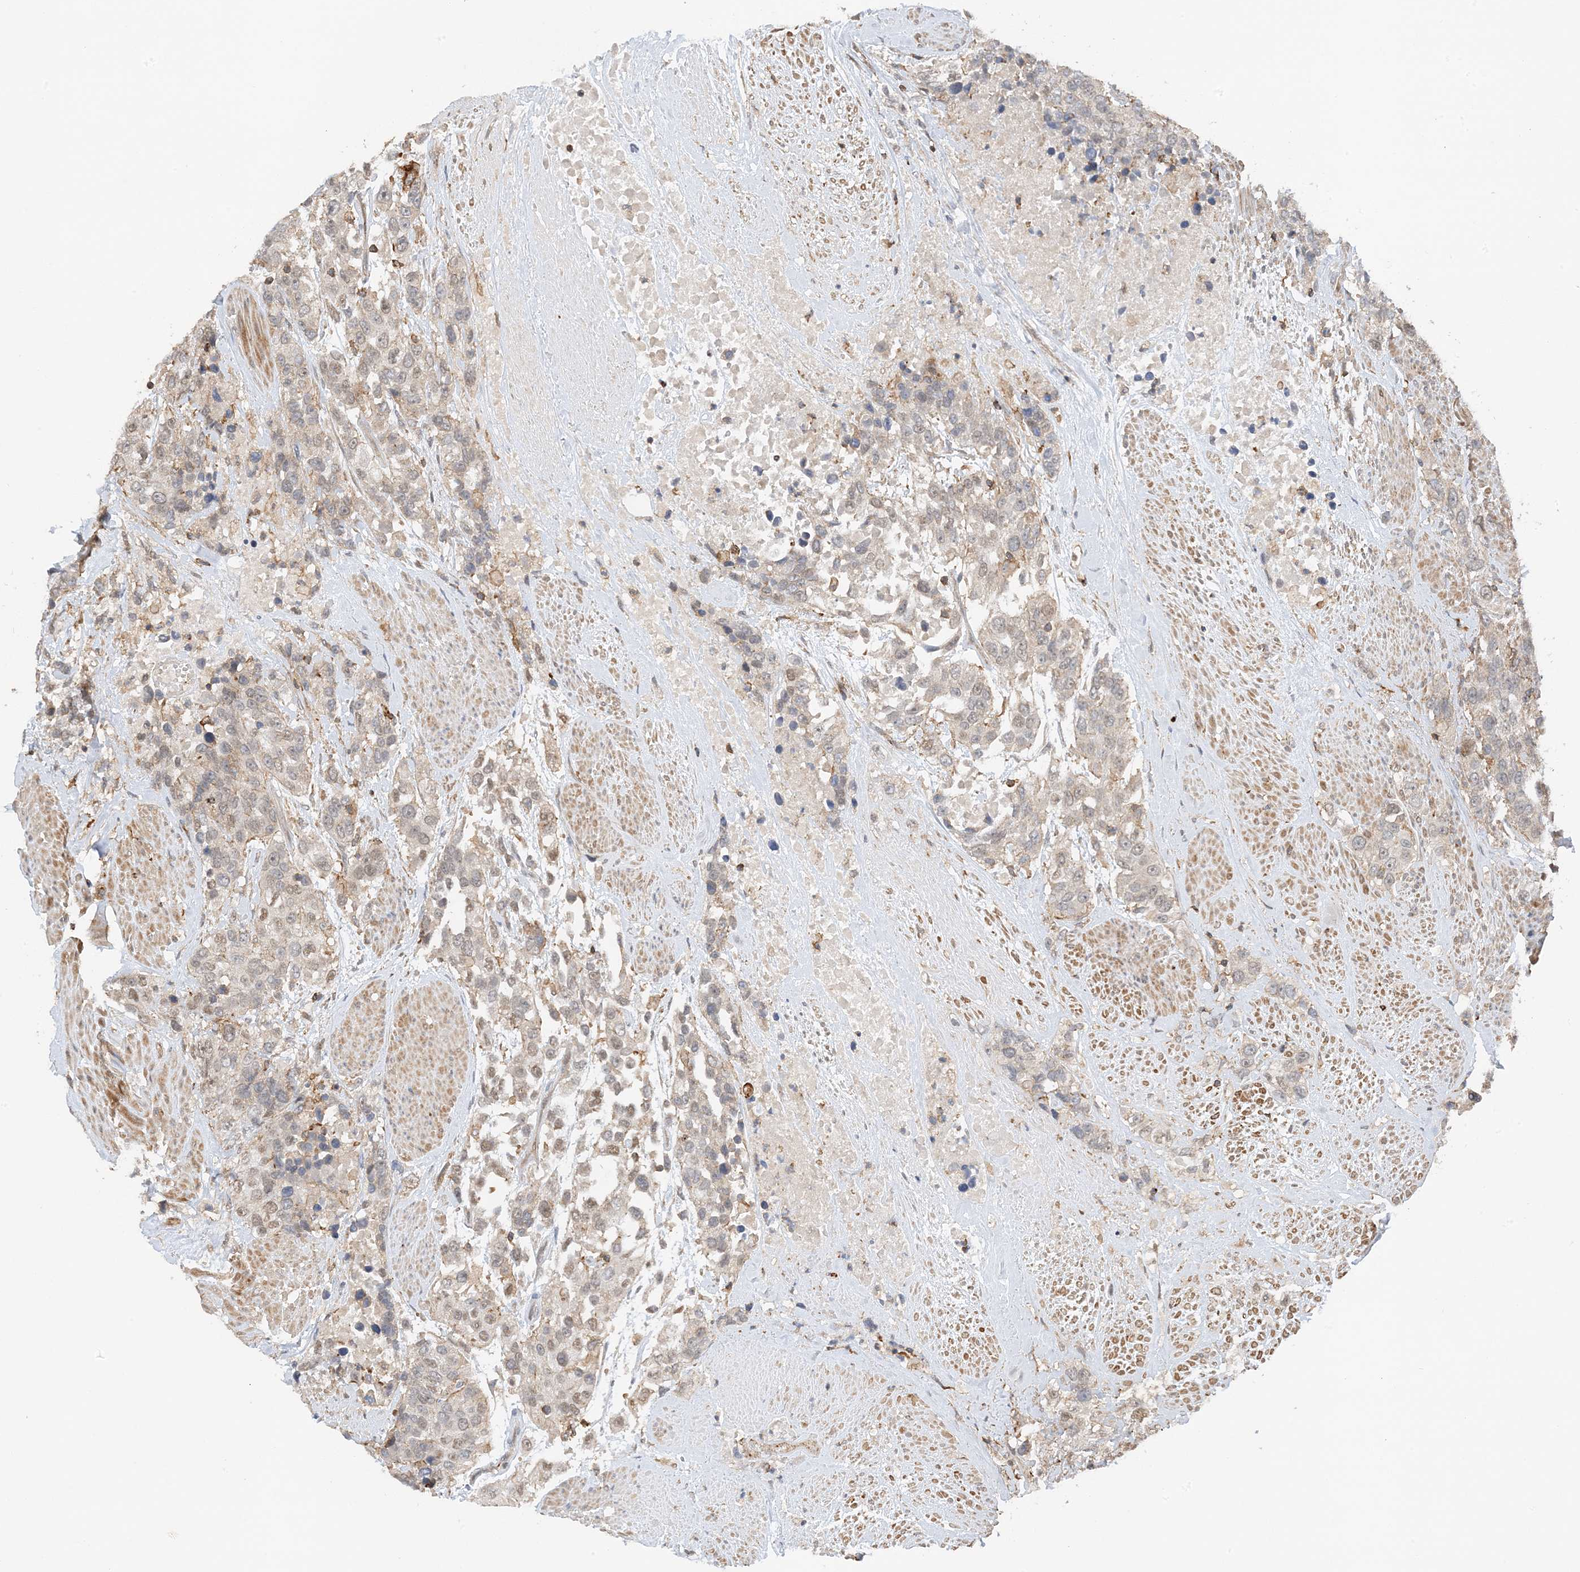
{"staining": {"intensity": "weak", "quantity": "<25%", "location": "cytoplasmic/membranous,nuclear"}, "tissue": "urothelial cancer", "cell_type": "Tumor cells", "image_type": "cancer", "snomed": [{"axis": "morphology", "description": "Urothelial carcinoma, High grade"}, {"axis": "topography", "description": "Urinary bladder"}], "caption": "Histopathology image shows no significant protein positivity in tumor cells of urothelial carcinoma (high-grade).", "gene": "TATDN3", "patient": {"sex": "female", "age": 80}}